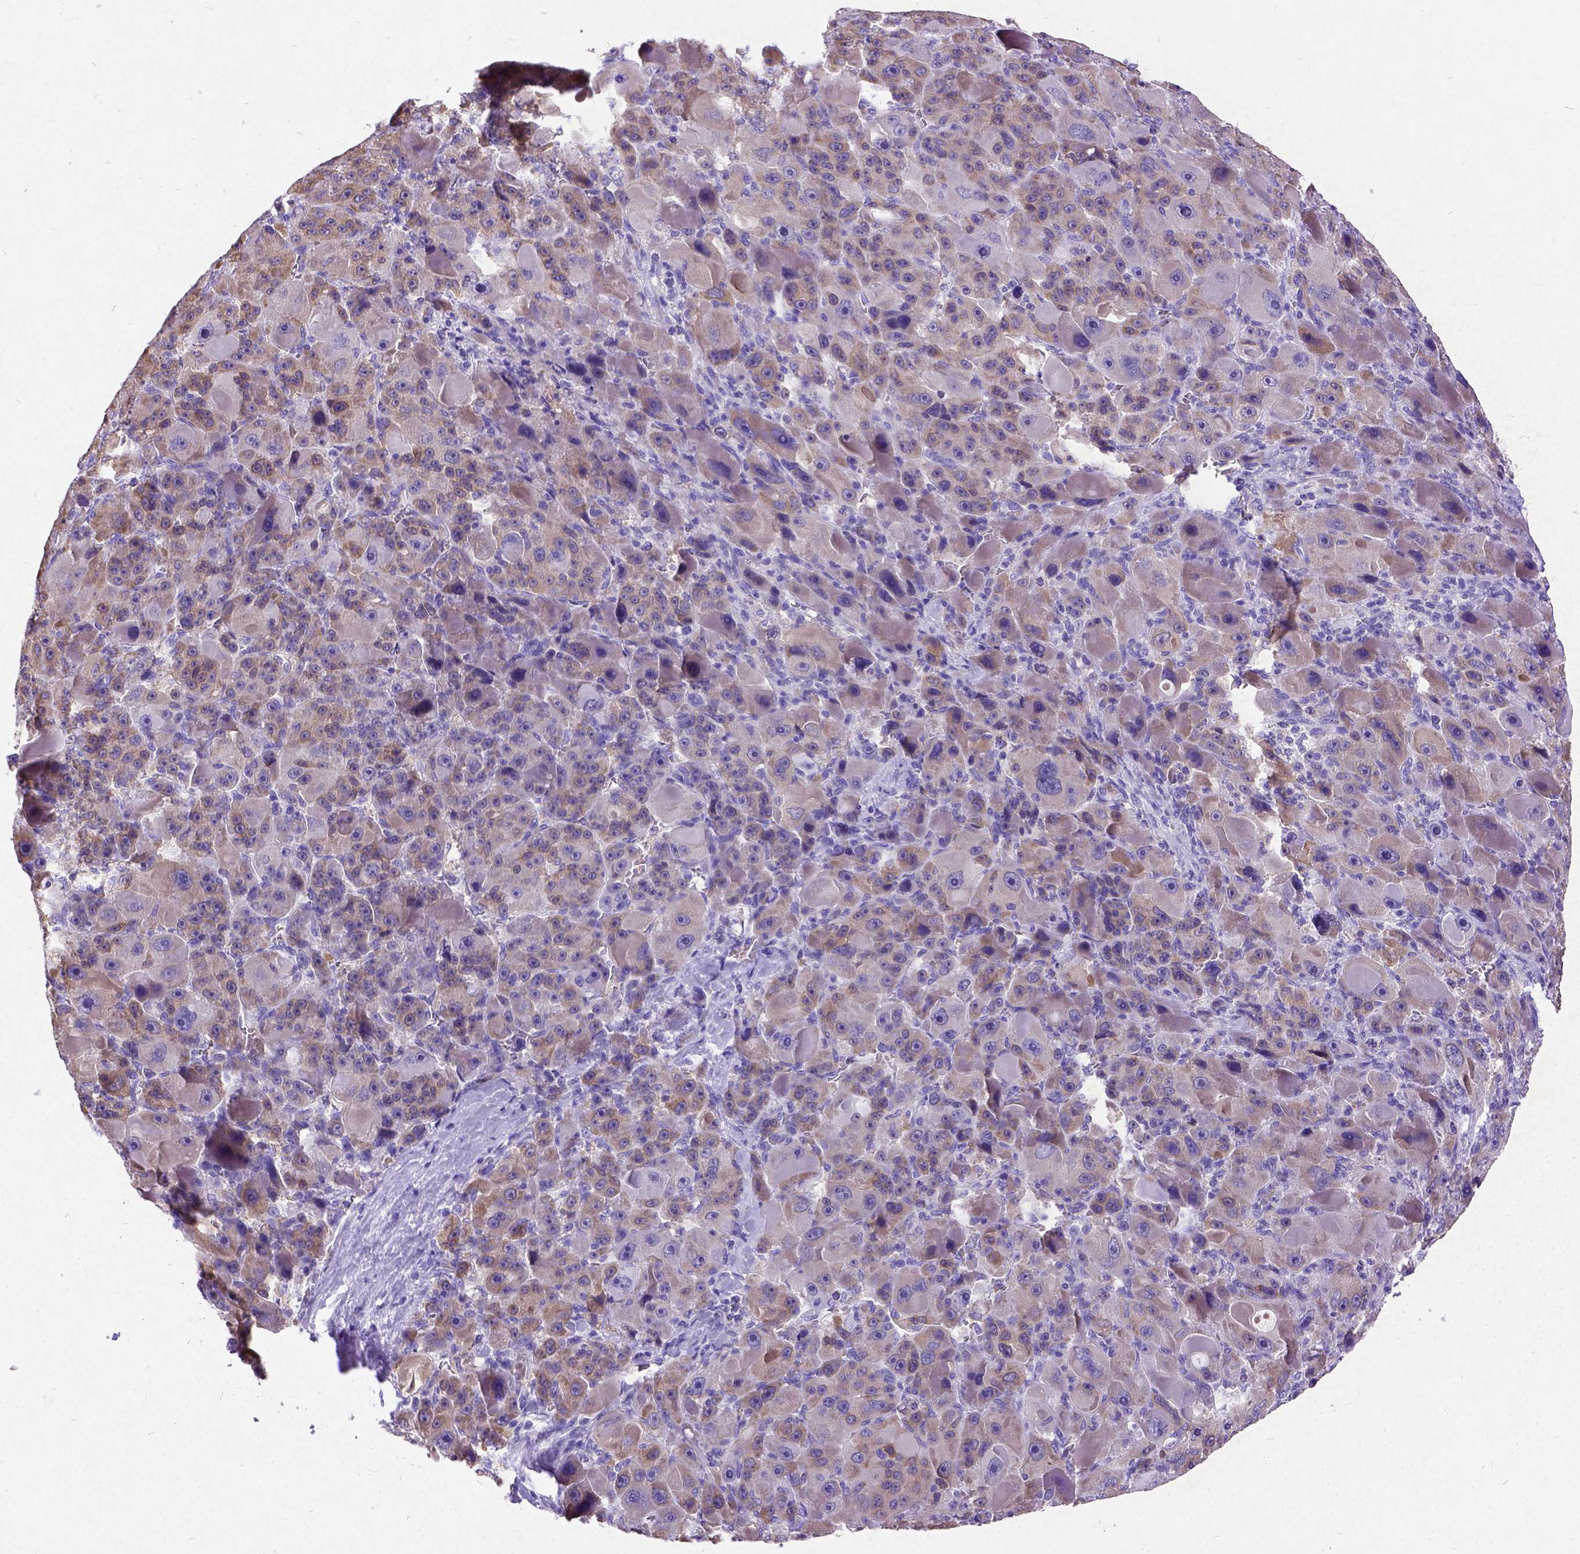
{"staining": {"intensity": "weak", "quantity": "25%-75%", "location": "cytoplasmic/membranous"}, "tissue": "liver cancer", "cell_type": "Tumor cells", "image_type": "cancer", "snomed": [{"axis": "morphology", "description": "Carcinoma, Hepatocellular, NOS"}, {"axis": "topography", "description": "Liver"}], "caption": "A histopathology image showing weak cytoplasmic/membranous expression in approximately 25%-75% of tumor cells in liver cancer, as visualized by brown immunohistochemical staining.", "gene": "NEUROD4", "patient": {"sex": "male", "age": 76}}